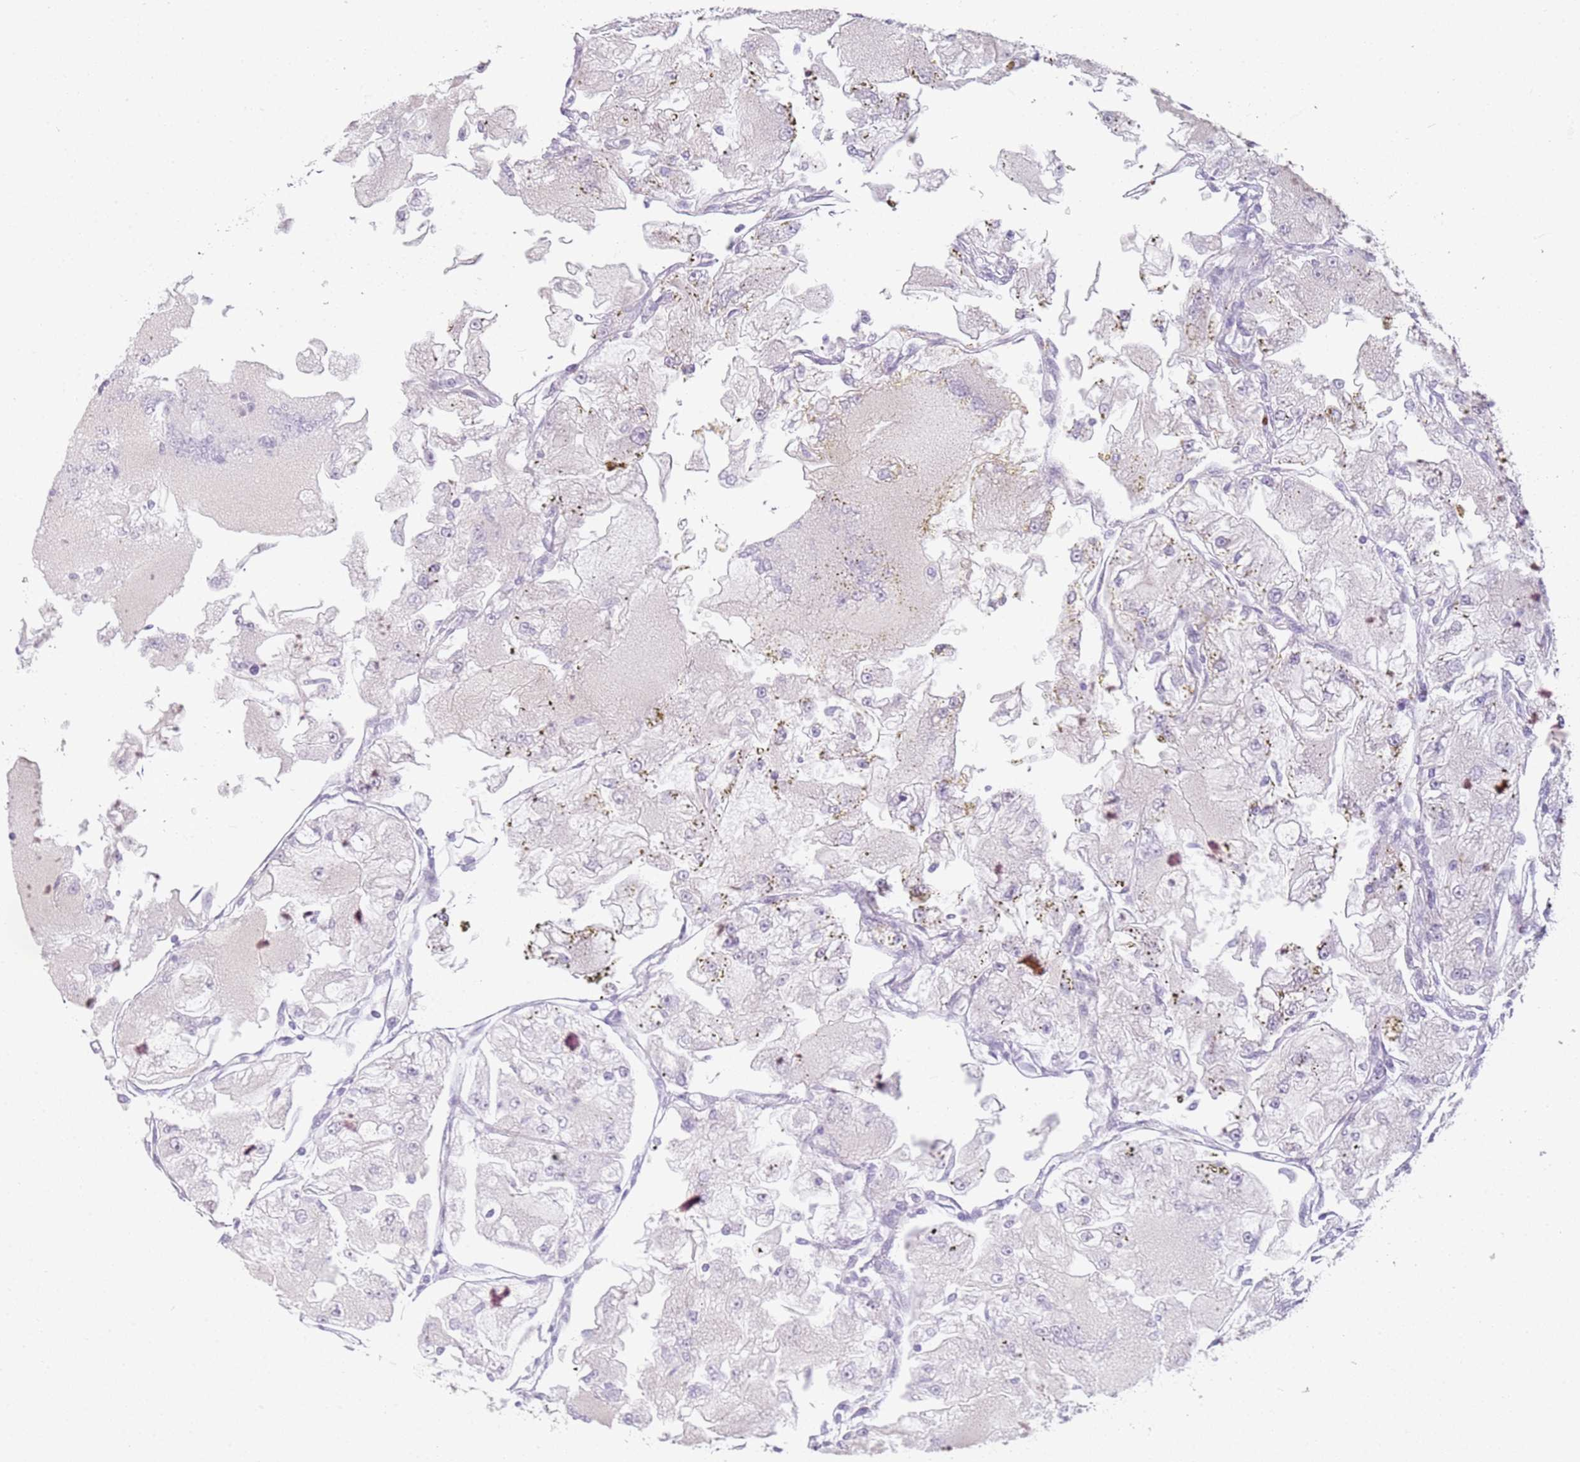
{"staining": {"intensity": "negative", "quantity": "none", "location": "none"}, "tissue": "renal cancer", "cell_type": "Tumor cells", "image_type": "cancer", "snomed": [{"axis": "morphology", "description": "Adenocarcinoma, NOS"}, {"axis": "topography", "description": "Kidney"}], "caption": "IHC of human renal cancer displays no positivity in tumor cells.", "gene": "TMEM200C", "patient": {"sex": "female", "age": 72}}